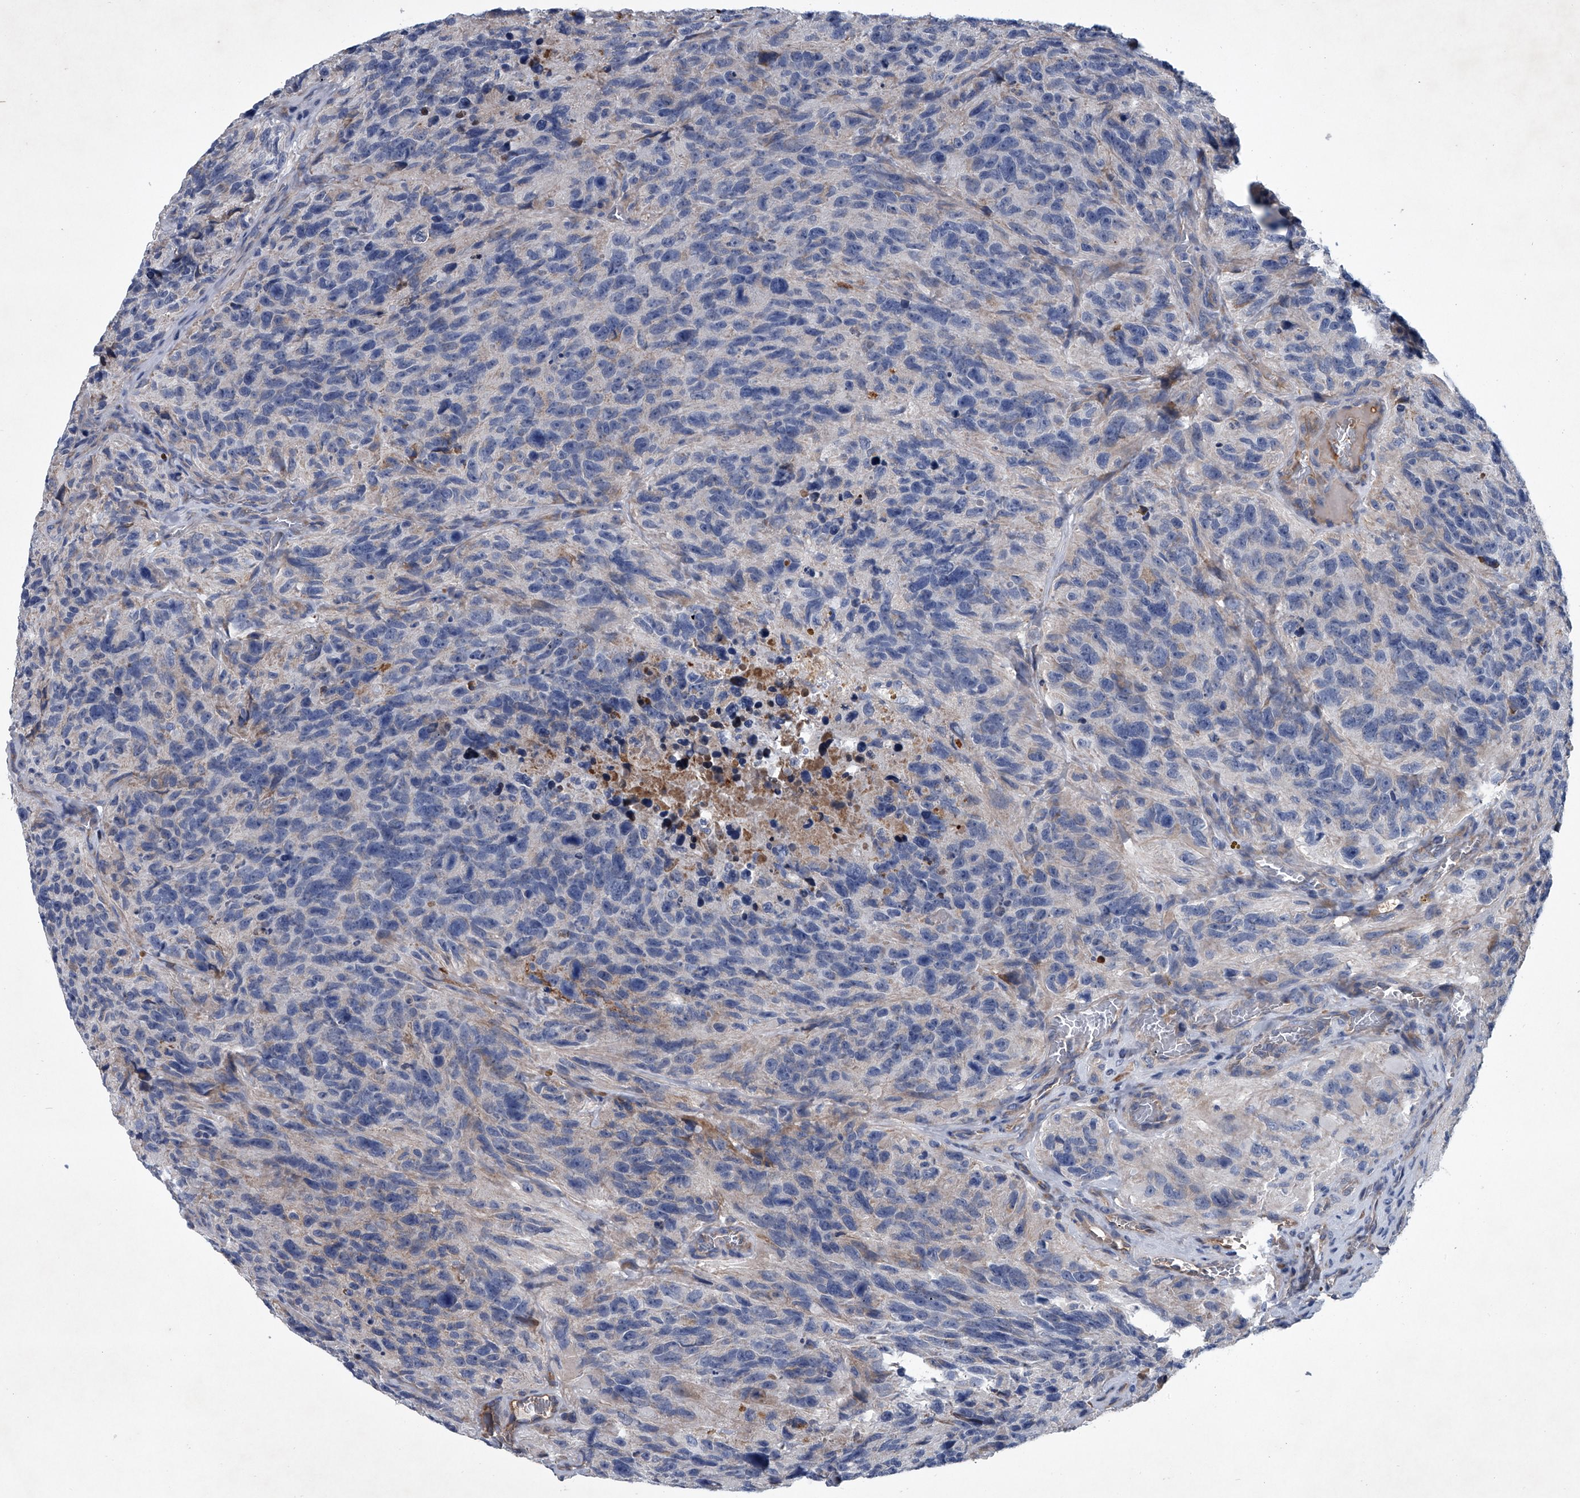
{"staining": {"intensity": "negative", "quantity": "none", "location": "none"}, "tissue": "glioma", "cell_type": "Tumor cells", "image_type": "cancer", "snomed": [{"axis": "morphology", "description": "Glioma, malignant, High grade"}, {"axis": "topography", "description": "Brain"}], "caption": "Immunohistochemistry of glioma shows no expression in tumor cells. (IHC, brightfield microscopy, high magnification).", "gene": "ABCG1", "patient": {"sex": "male", "age": 69}}